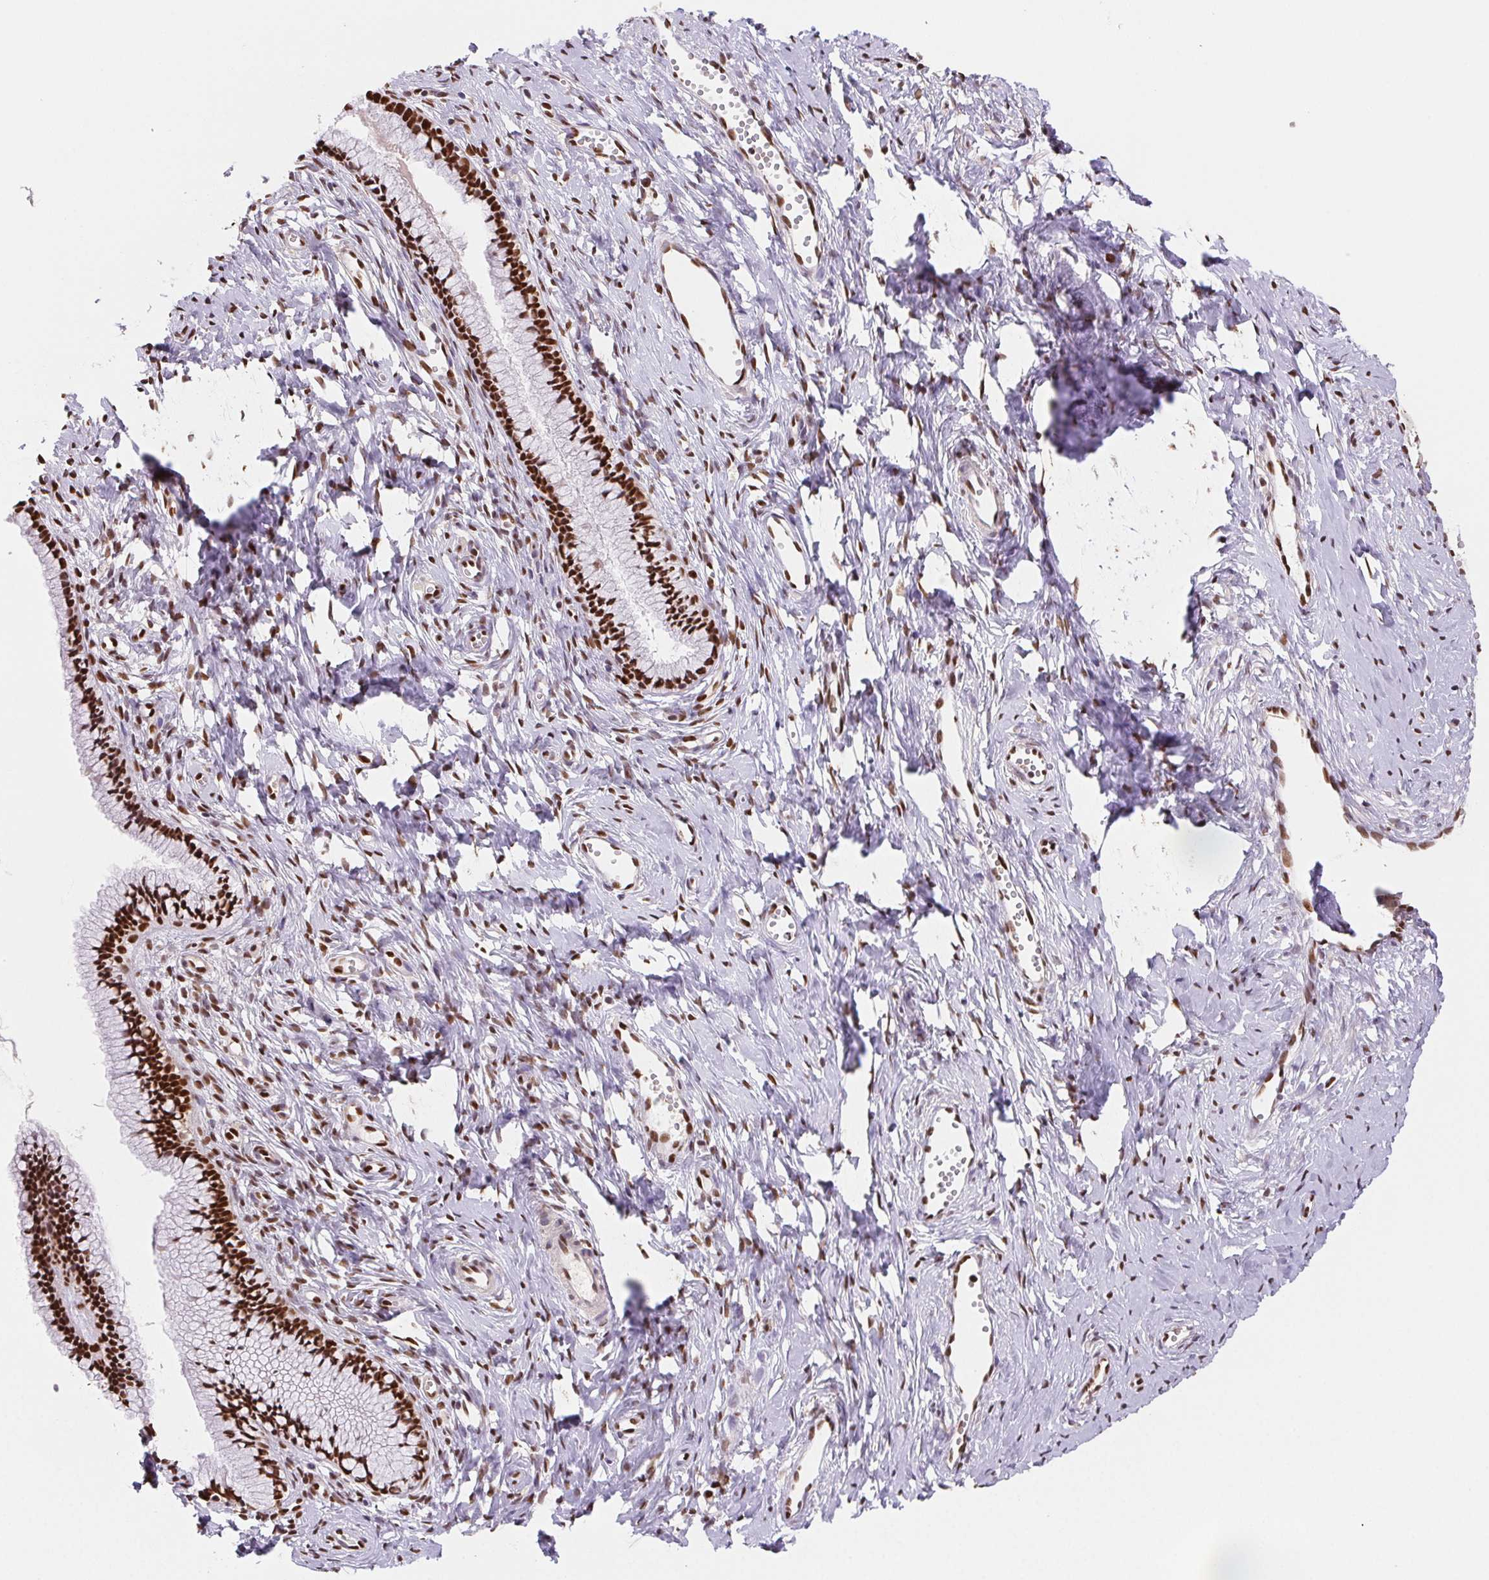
{"staining": {"intensity": "strong", "quantity": ">75%", "location": "nuclear"}, "tissue": "cervix", "cell_type": "Glandular cells", "image_type": "normal", "snomed": [{"axis": "morphology", "description": "Normal tissue, NOS"}, {"axis": "topography", "description": "Cervix"}], "caption": "Protein expression analysis of benign cervix demonstrates strong nuclear positivity in approximately >75% of glandular cells. The staining was performed using DAB (3,3'-diaminobenzidine), with brown indicating positive protein expression. Nuclei are stained blue with hematoxylin.", "gene": "SETSIP", "patient": {"sex": "female", "age": 40}}